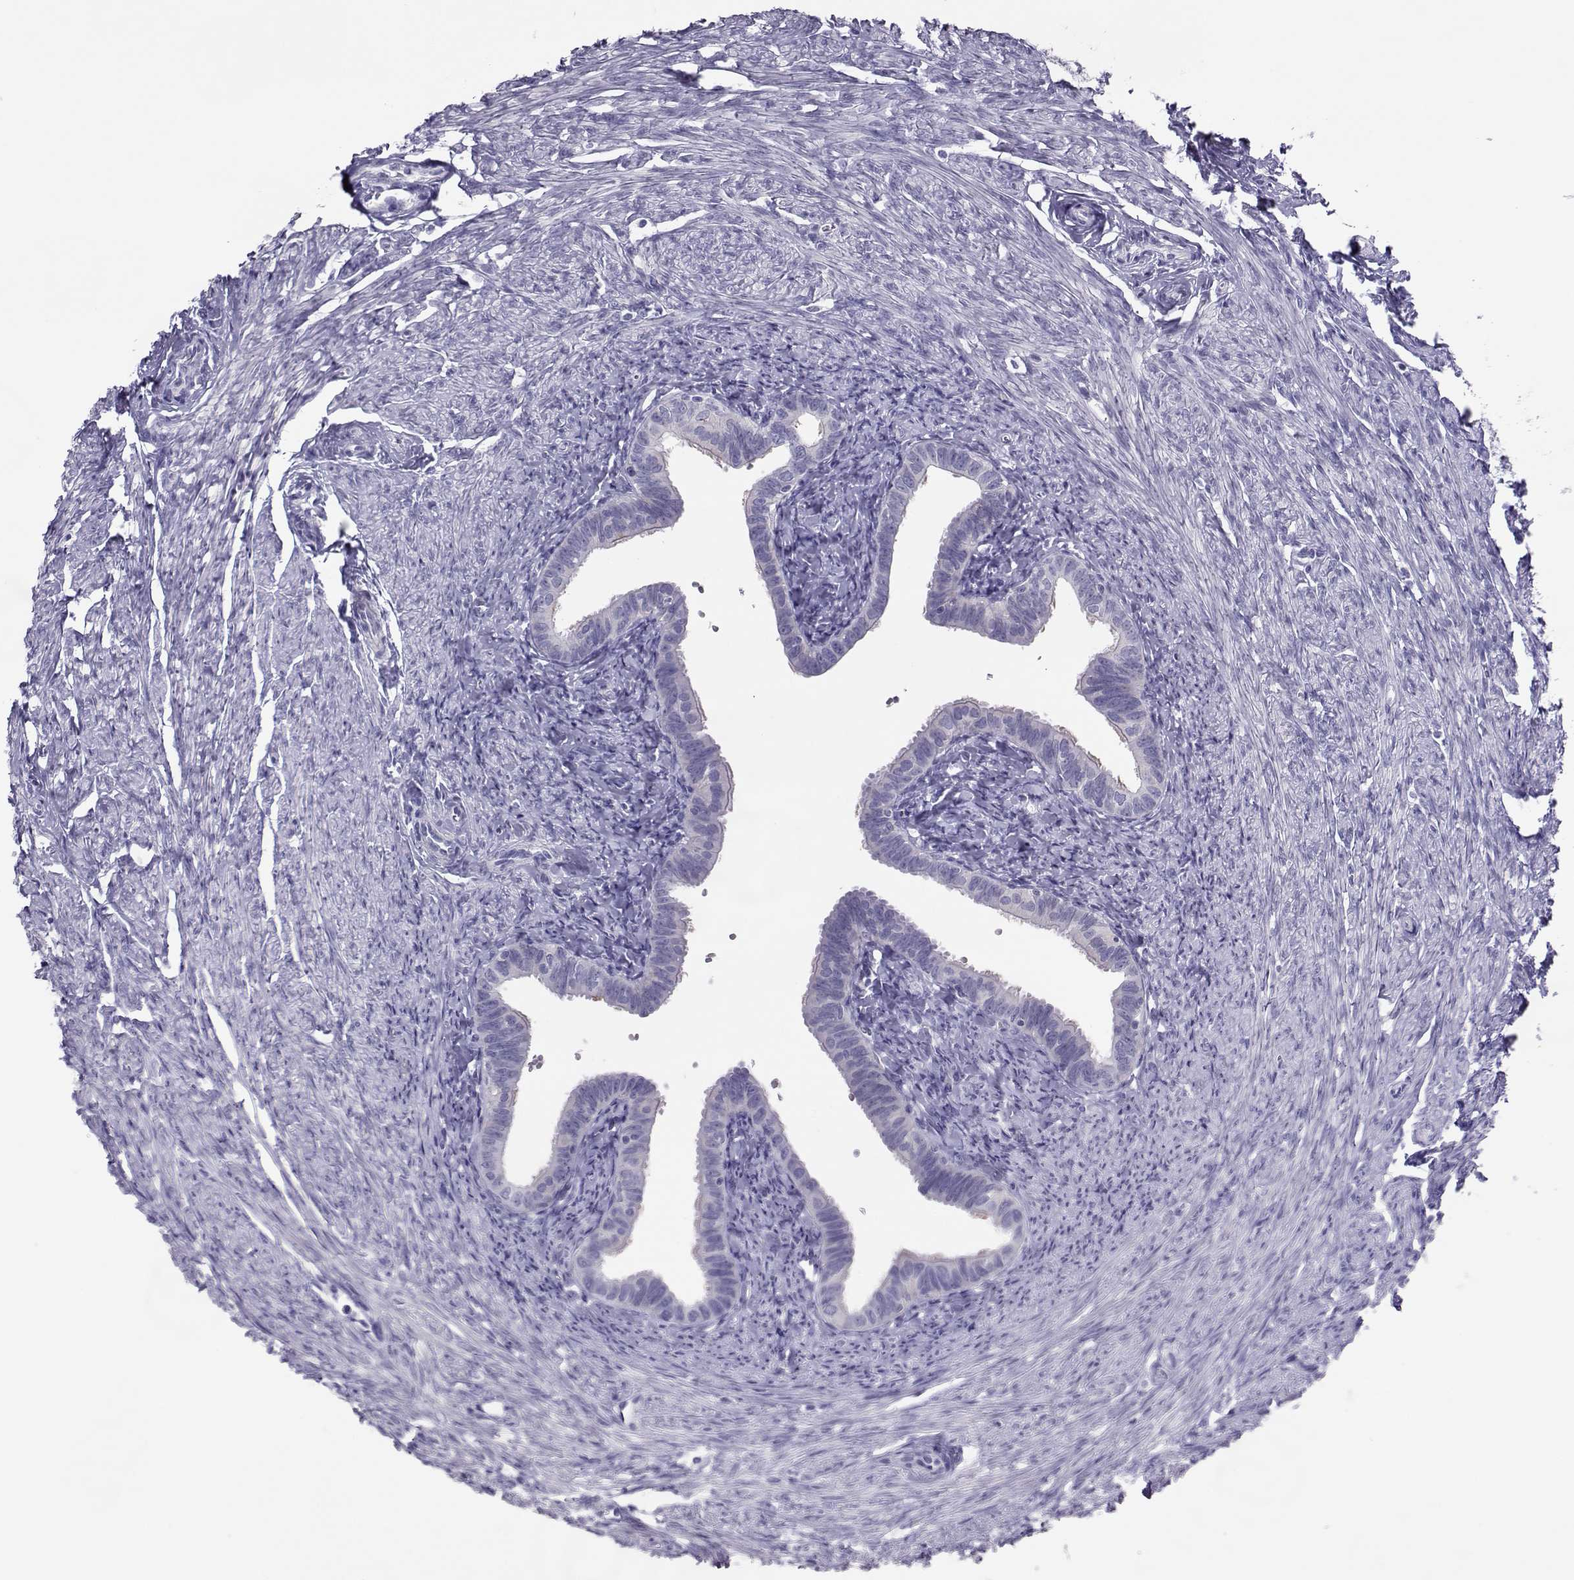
{"staining": {"intensity": "negative", "quantity": "none", "location": "none"}, "tissue": "fallopian tube", "cell_type": "Glandular cells", "image_type": "normal", "snomed": [{"axis": "morphology", "description": "Normal tissue, NOS"}, {"axis": "topography", "description": "Fallopian tube"}, {"axis": "topography", "description": "Ovary"}], "caption": "This photomicrograph is of unremarkable fallopian tube stained with immunohistochemistry (IHC) to label a protein in brown with the nuclei are counter-stained blue. There is no expression in glandular cells. Nuclei are stained in blue.", "gene": "TRPM7", "patient": {"sex": "female", "age": 57}}